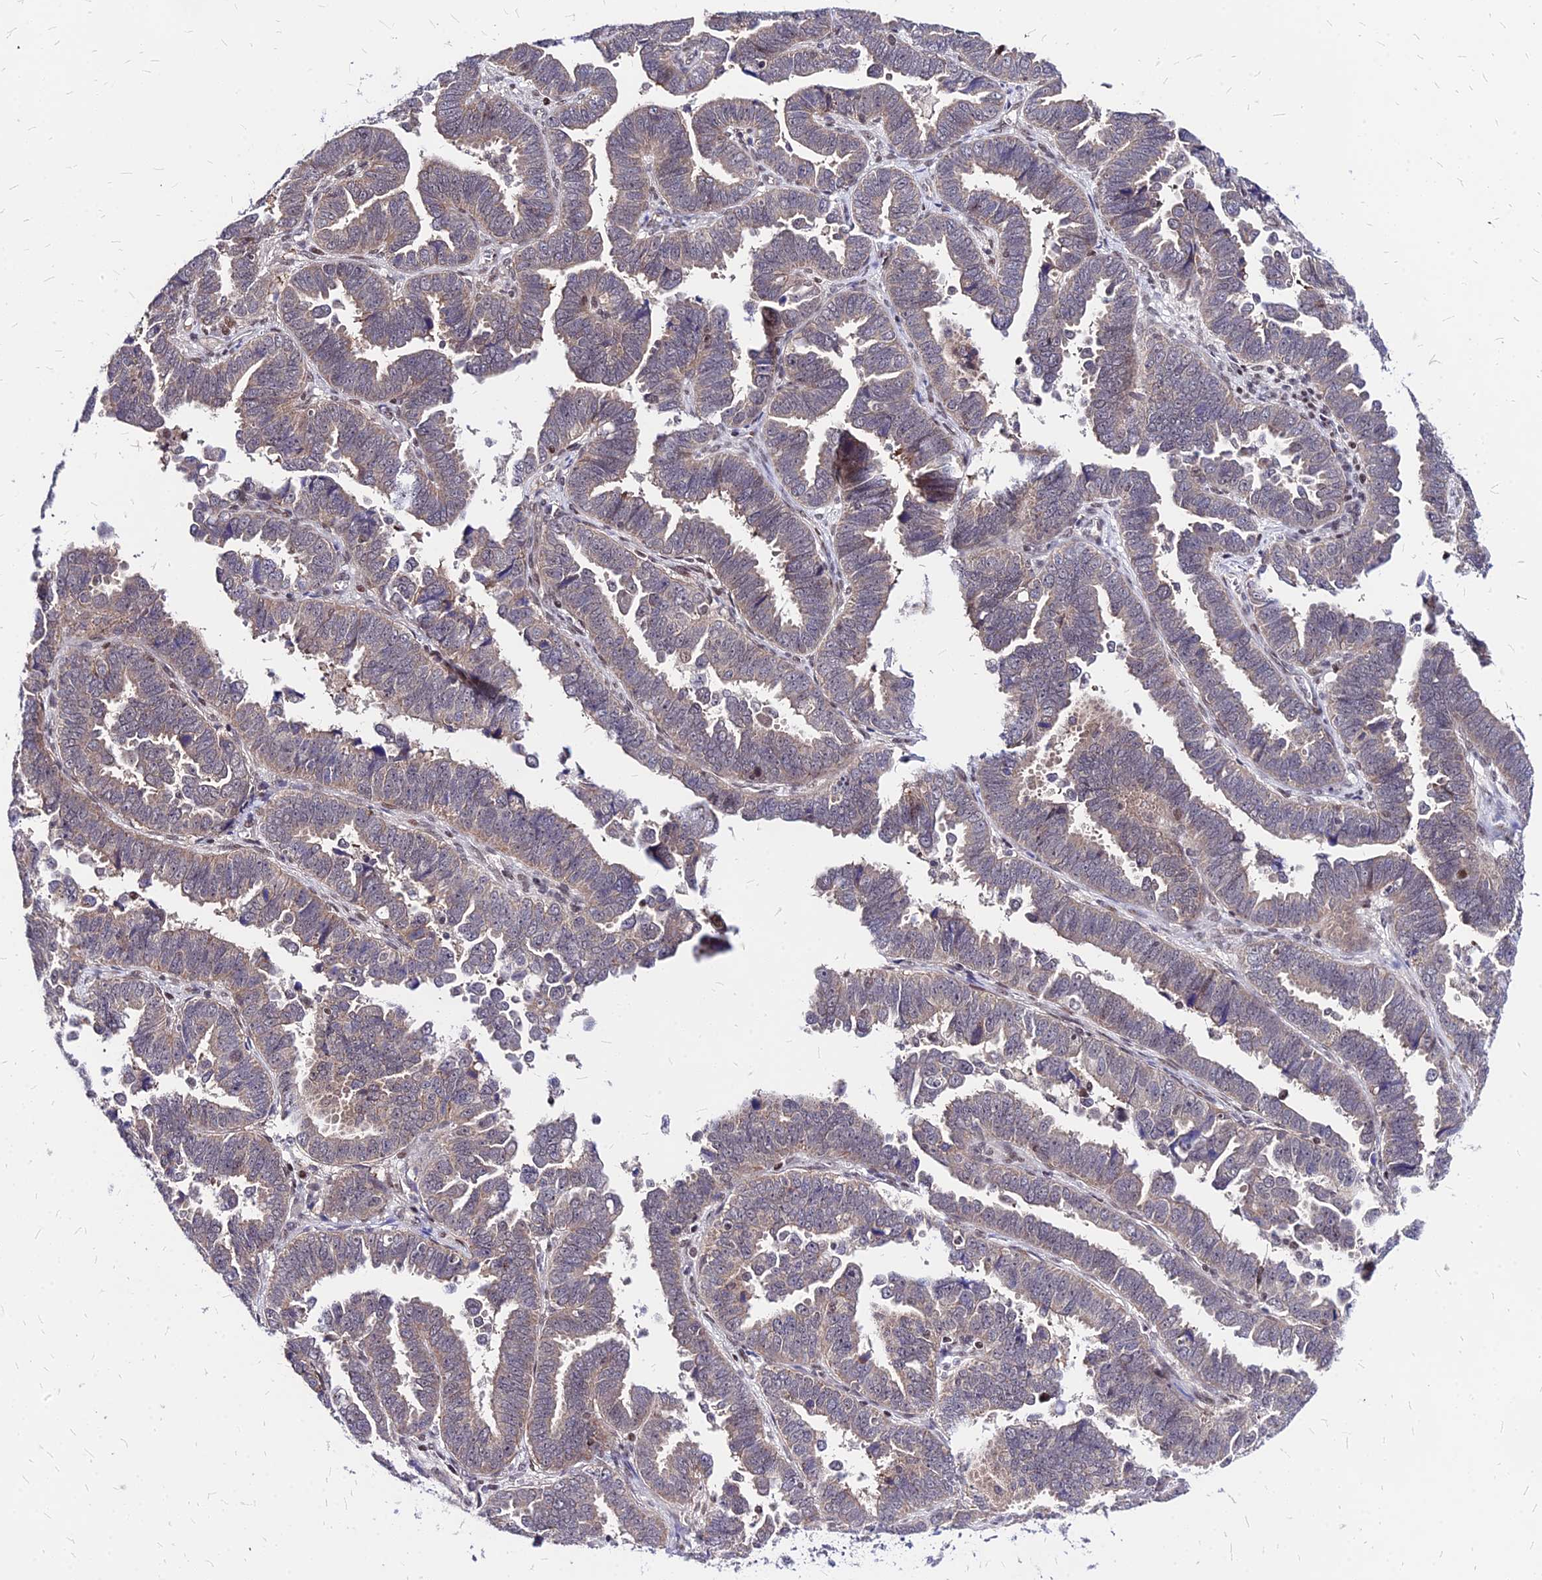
{"staining": {"intensity": "weak", "quantity": "25%-75%", "location": "cytoplasmic/membranous"}, "tissue": "endometrial cancer", "cell_type": "Tumor cells", "image_type": "cancer", "snomed": [{"axis": "morphology", "description": "Adenocarcinoma, NOS"}, {"axis": "topography", "description": "Endometrium"}], "caption": "High-power microscopy captured an IHC histopathology image of endometrial cancer (adenocarcinoma), revealing weak cytoplasmic/membranous staining in approximately 25%-75% of tumor cells. The protein is shown in brown color, while the nuclei are stained blue.", "gene": "DDX55", "patient": {"sex": "female", "age": 75}}